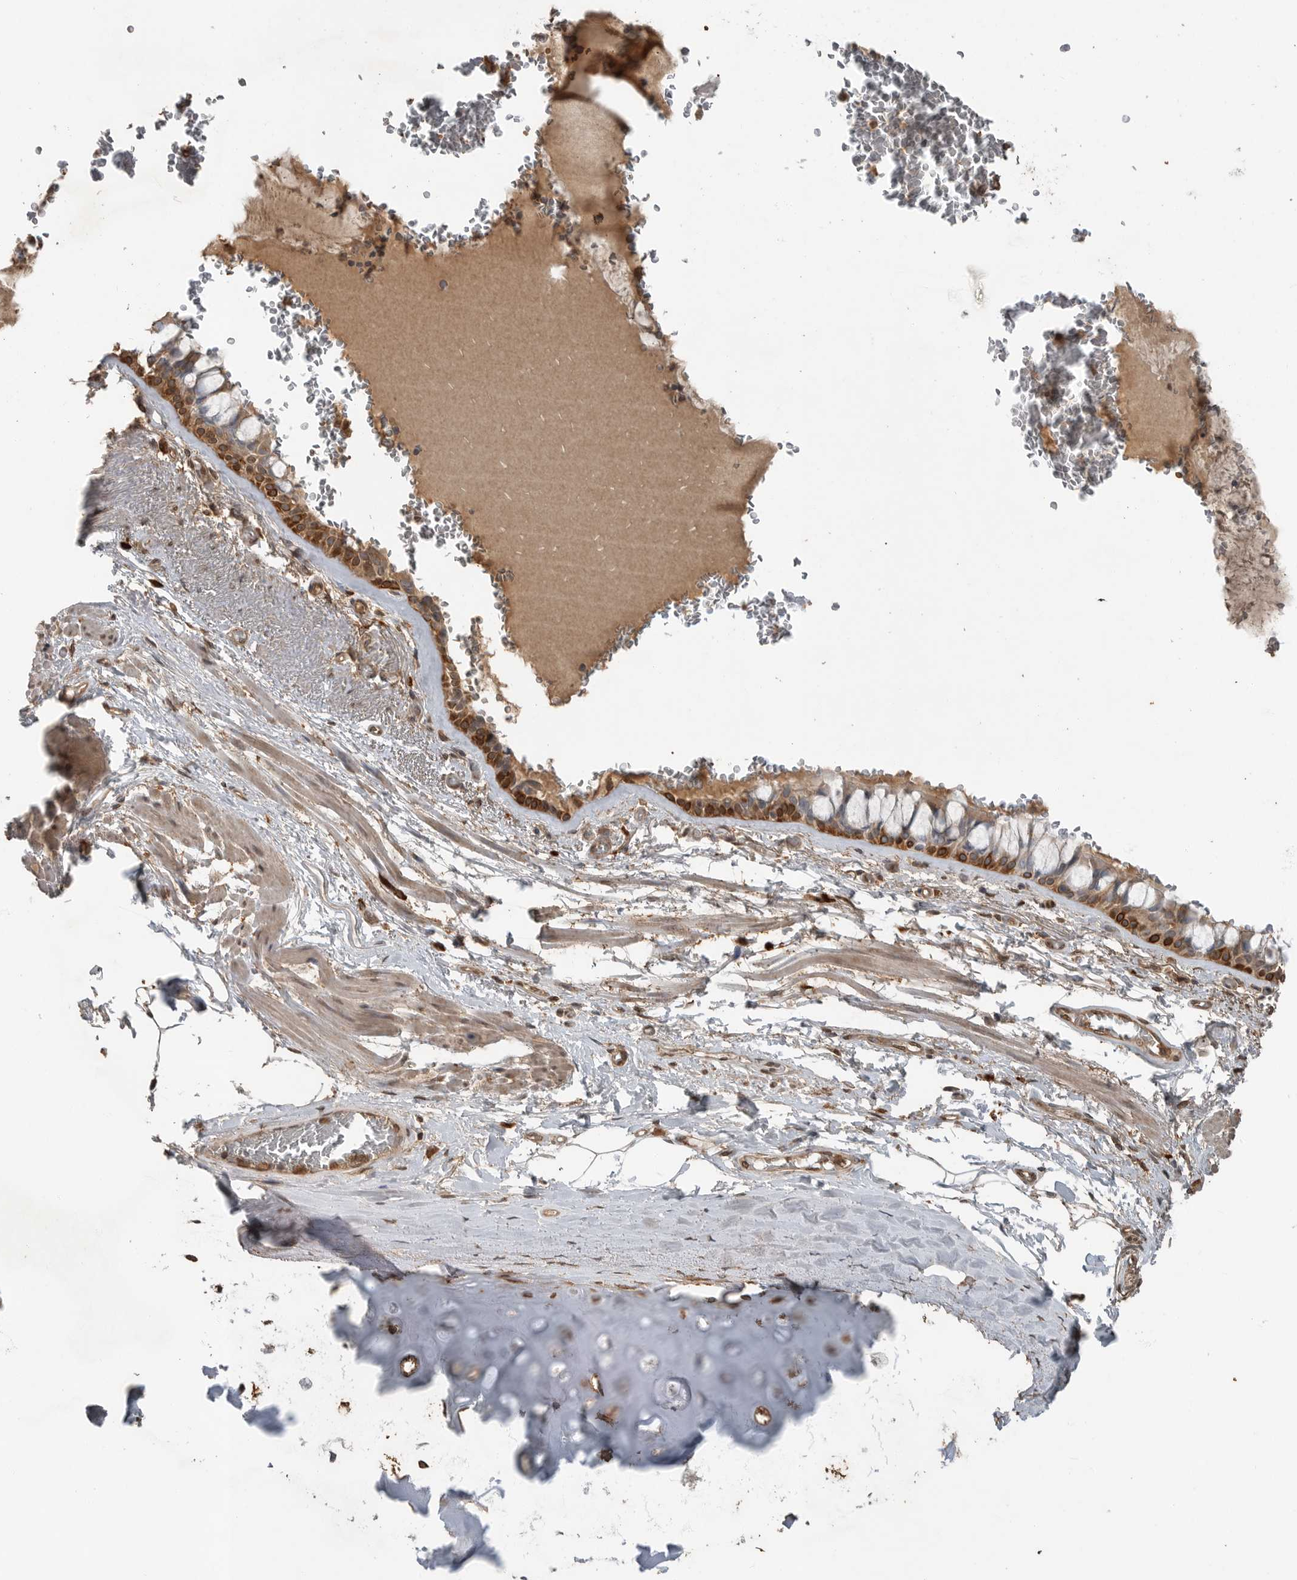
{"staining": {"intensity": "moderate", "quantity": ">75%", "location": "cytoplasmic/membranous"}, "tissue": "bronchus", "cell_type": "Respiratory epithelial cells", "image_type": "normal", "snomed": [{"axis": "morphology", "description": "Normal tissue, NOS"}, {"axis": "topography", "description": "Bronchus"}], "caption": "Brown immunohistochemical staining in unremarkable human bronchus demonstrates moderate cytoplasmic/membranous positivity in approximately >75% of respiratory epithelial cells. (brown staining indicates protein expression, while blue staining denotes nuclei).", "gene": "BLZF1", "patient": {"sex": "male", "age": 66}}